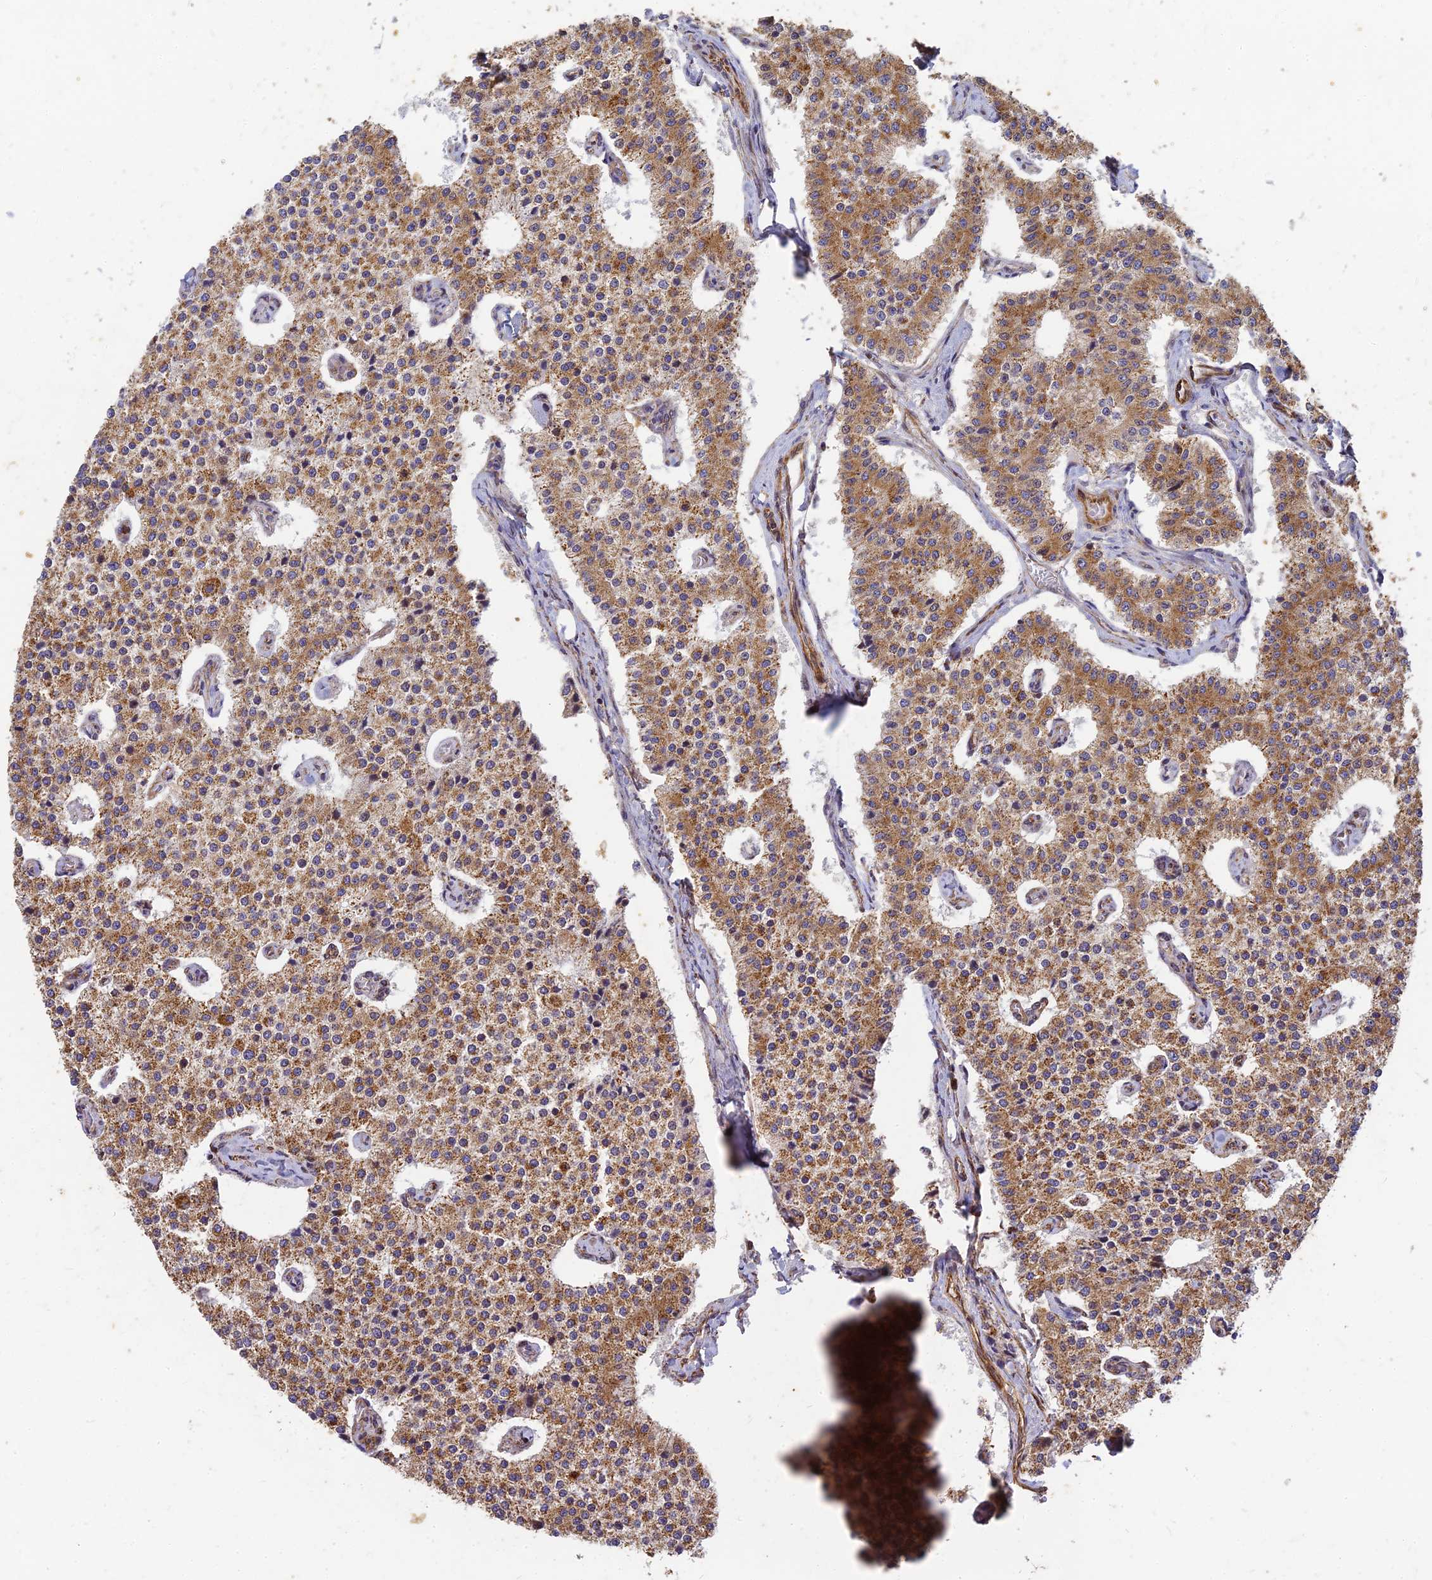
{"staining": {"intensity": "moderate", "quantity": ">75%", "location": "cytoplasmic/membranous"}, "tissue": "carcinoid", "cell_type": "Tumor cells", "image_type": "cancer", "snomed": [{"axis": "morphology", "description": "Carcinoid, malignant, NOS"}, {"axis": "topography", "description": "Colon"}], "caption": "Immunohistochemical staining of carcinoid shows moderate cytoplasmic/membranous protein expression in approximately >75% of tumor cells. The staining is performed using DAB brown chromogen to label protein expression. The nuclei are counter-stained blue using hematoxylin.", "gene": "DSTYK", "patient": {"sex": "female", "age": 52}}